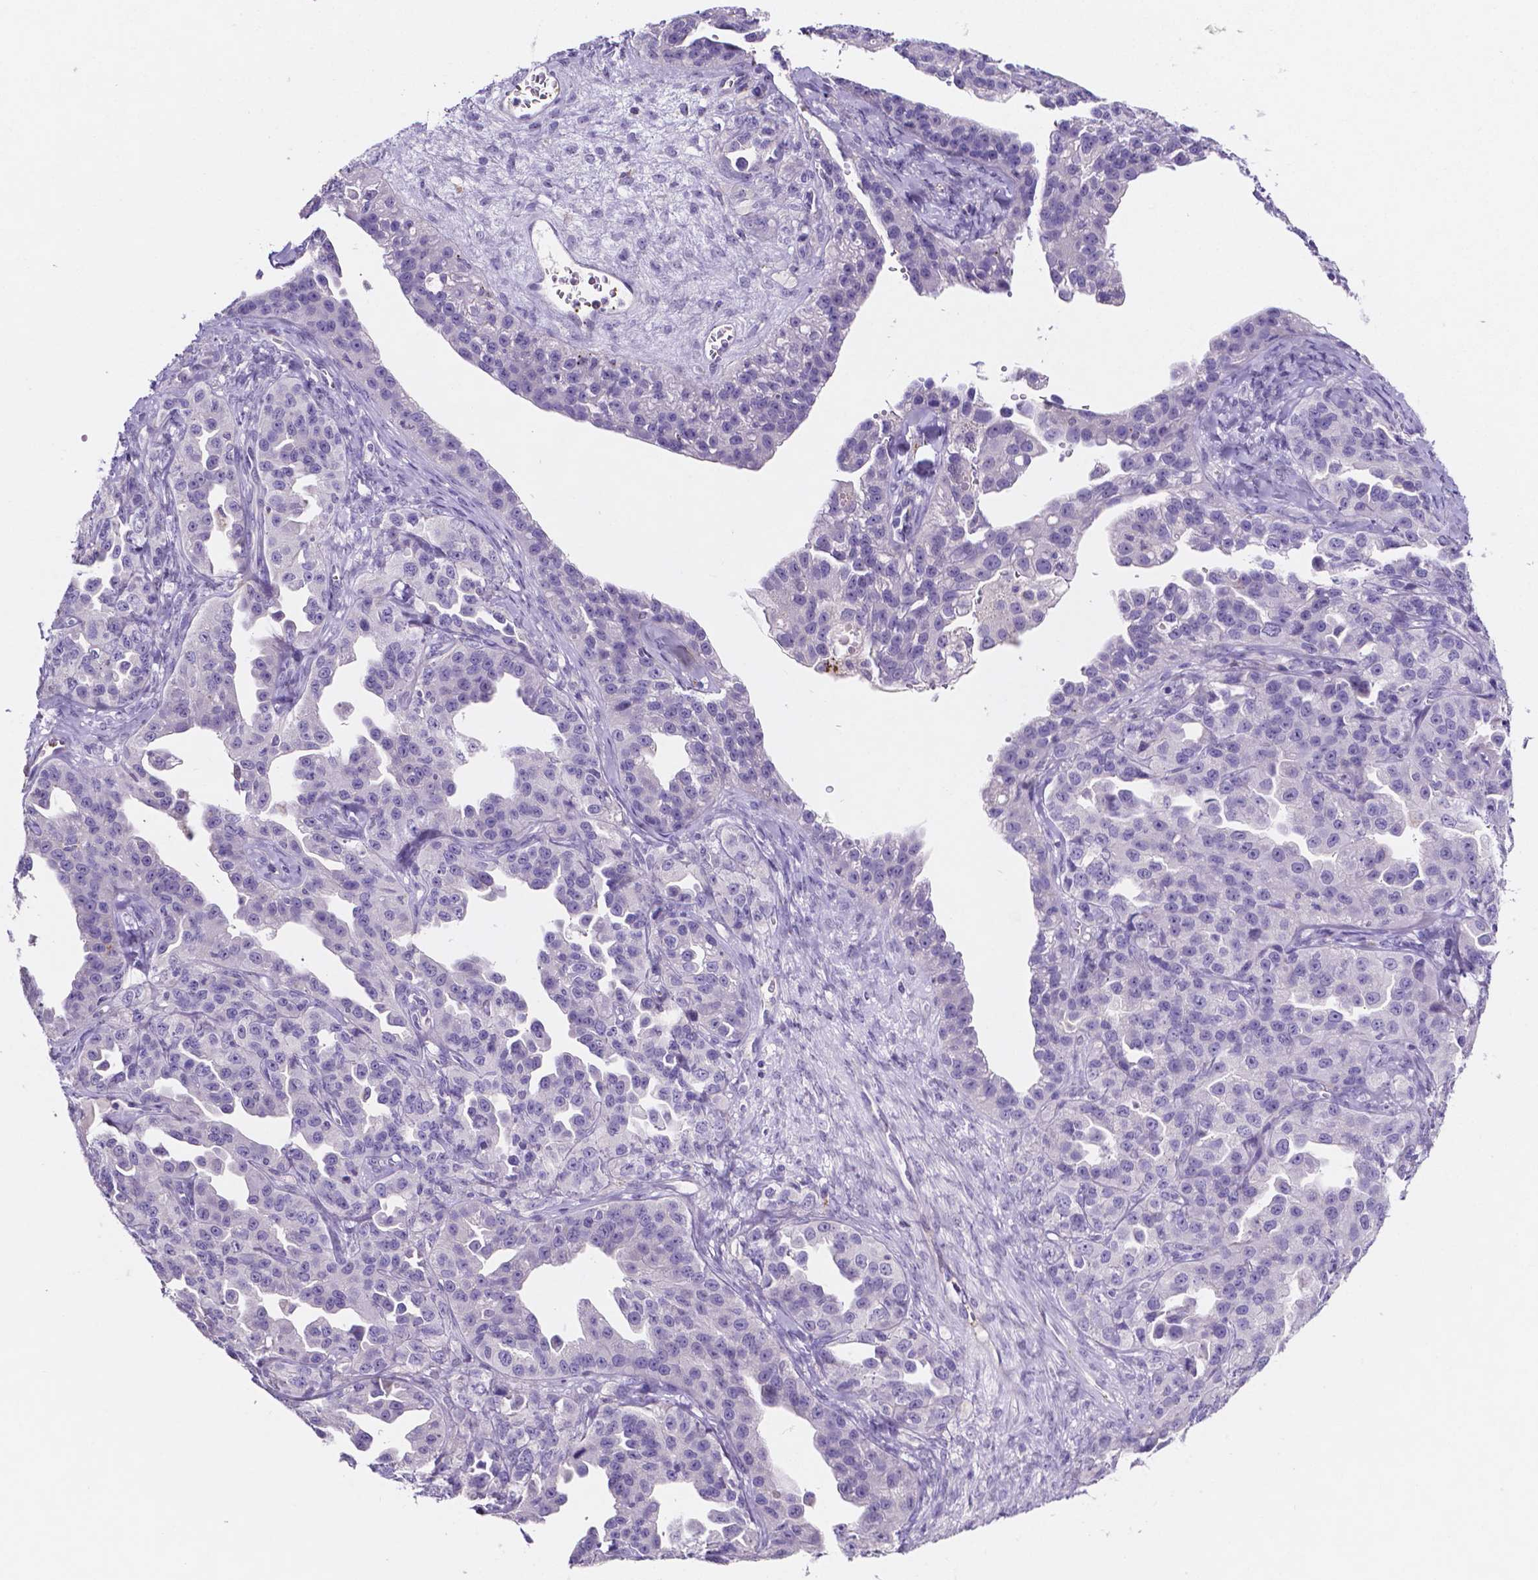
{"staining": {"intensity": "negative", "quantity": "none", "location": "none"}, "tissue": "colorectal cancer", "cell_type": "Tumor cells", "image_type": "cancer", "snomed": [{"axis": "morphology", "description": "Adenocarcinoma, NOS"}, {"axis": "topography", "description": "Colon"}], "caption": "Immunohistochemistry of colorectal cancer displays no positivity in tumor cells. (Stains: DAB immunohistochemistry (IHC) with hematoxylin counter stain, Microscopy: brightfield microscopy at high magnification).", "gene": "NRGN", "patient": {"sex": "female", "age": 43}}